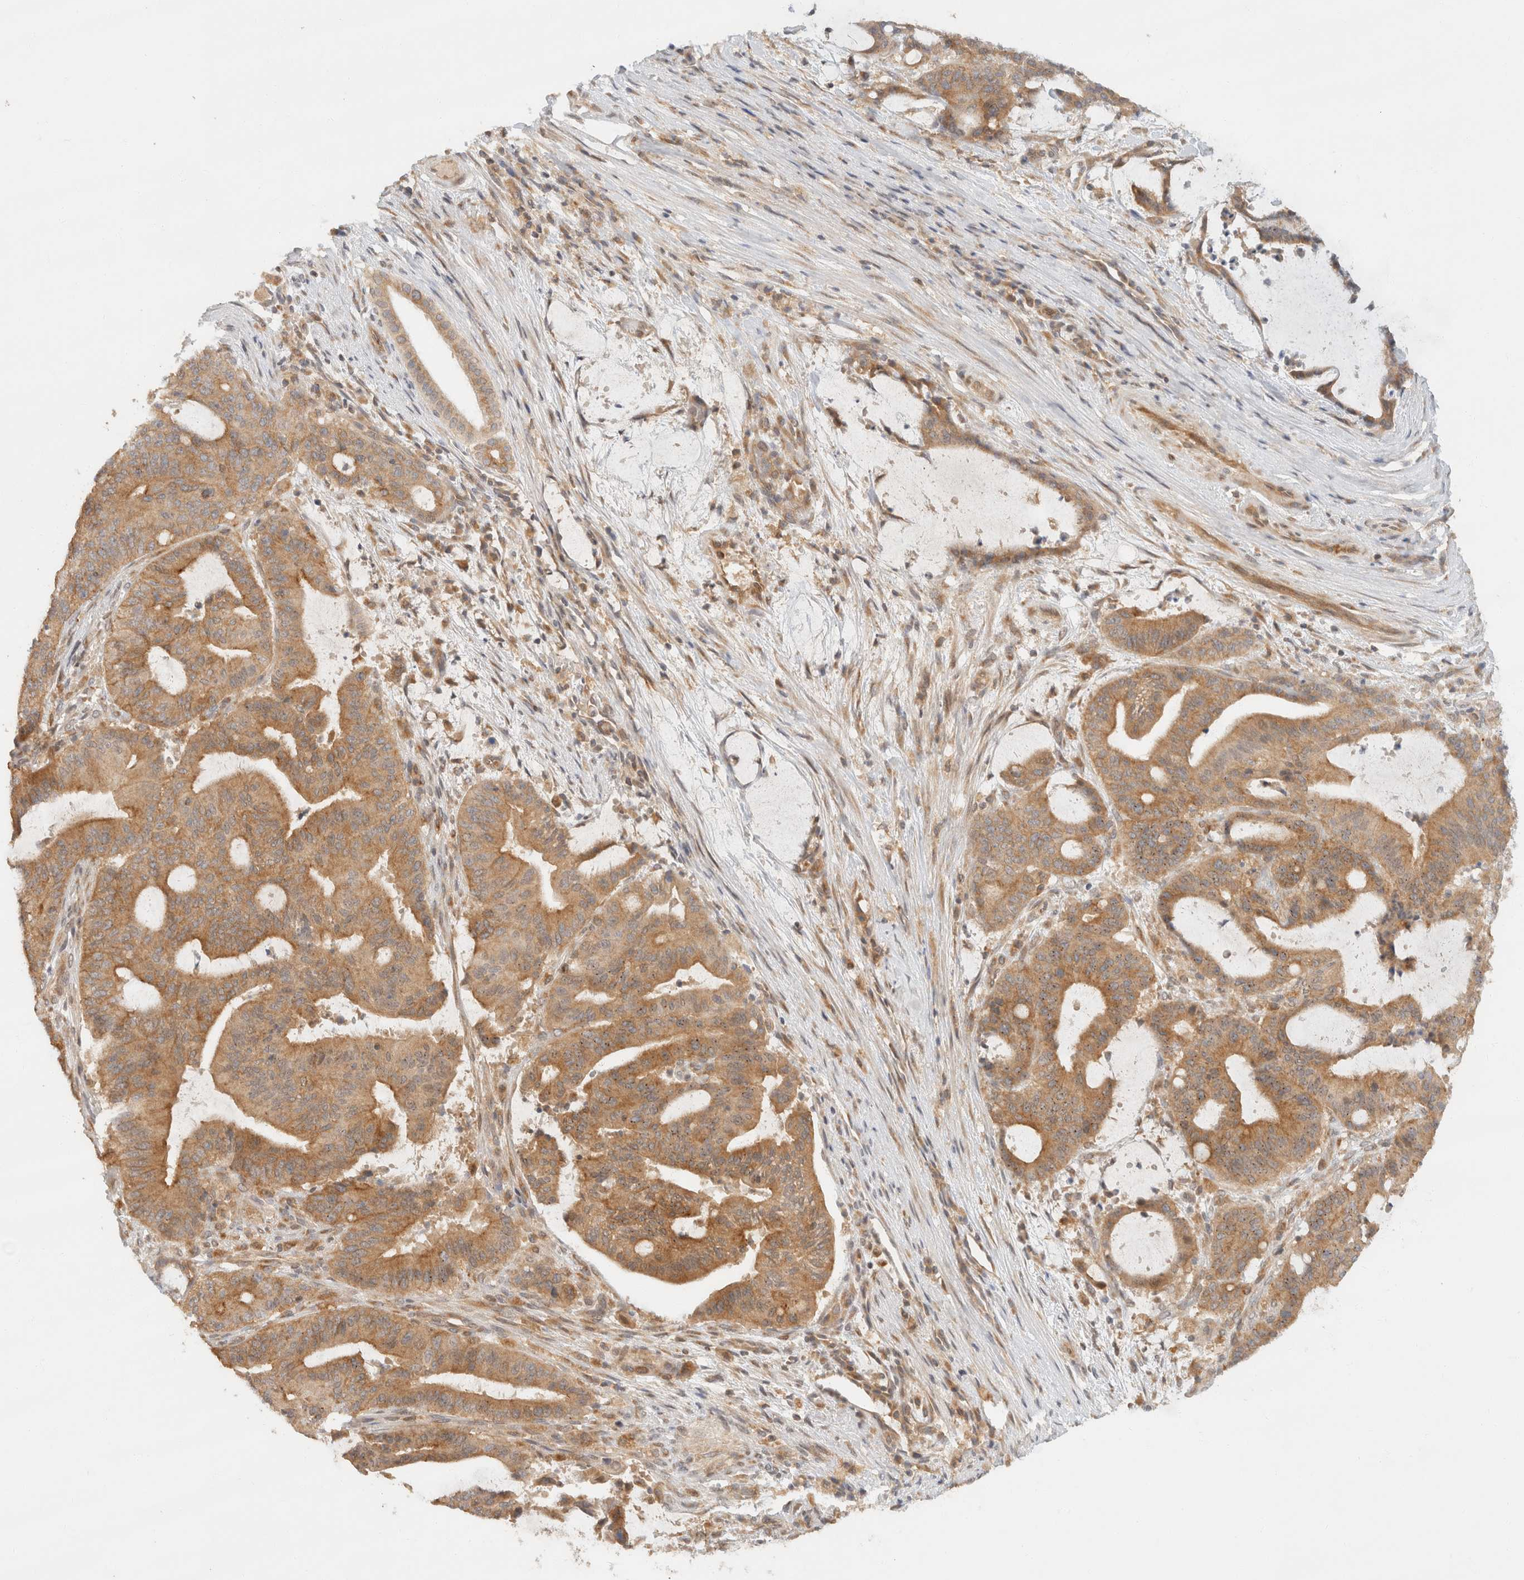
{"staining": {"intensity": "moderate", "quantity": ">75%", "location": "cytoplasmic/membranous"}, "tissue": "liver cancer", "cell_type": "Tumor cells", "image_type": "cancer", "snomed": [{"axis": "morphology", "description": "Normal tissue, NOS"}, {"axis": "morphology", "description": "Cholangiocarcinoma"}, {"axis": "topography", "description": "Liver"}, {"axis": "topography", "description": "Peripheral nerve tissue"}], "caption": "Protein expression analysis of liver cancer (cholangiocarcinoma) demonstrates moderate cytoplasmic/membranous positivity in about >75% of tumor cells. (Brightfield microscopy of DAB IHC at high magnification).", "gene": "TACC1", "patient": {"sex": "female", "age": 73}}